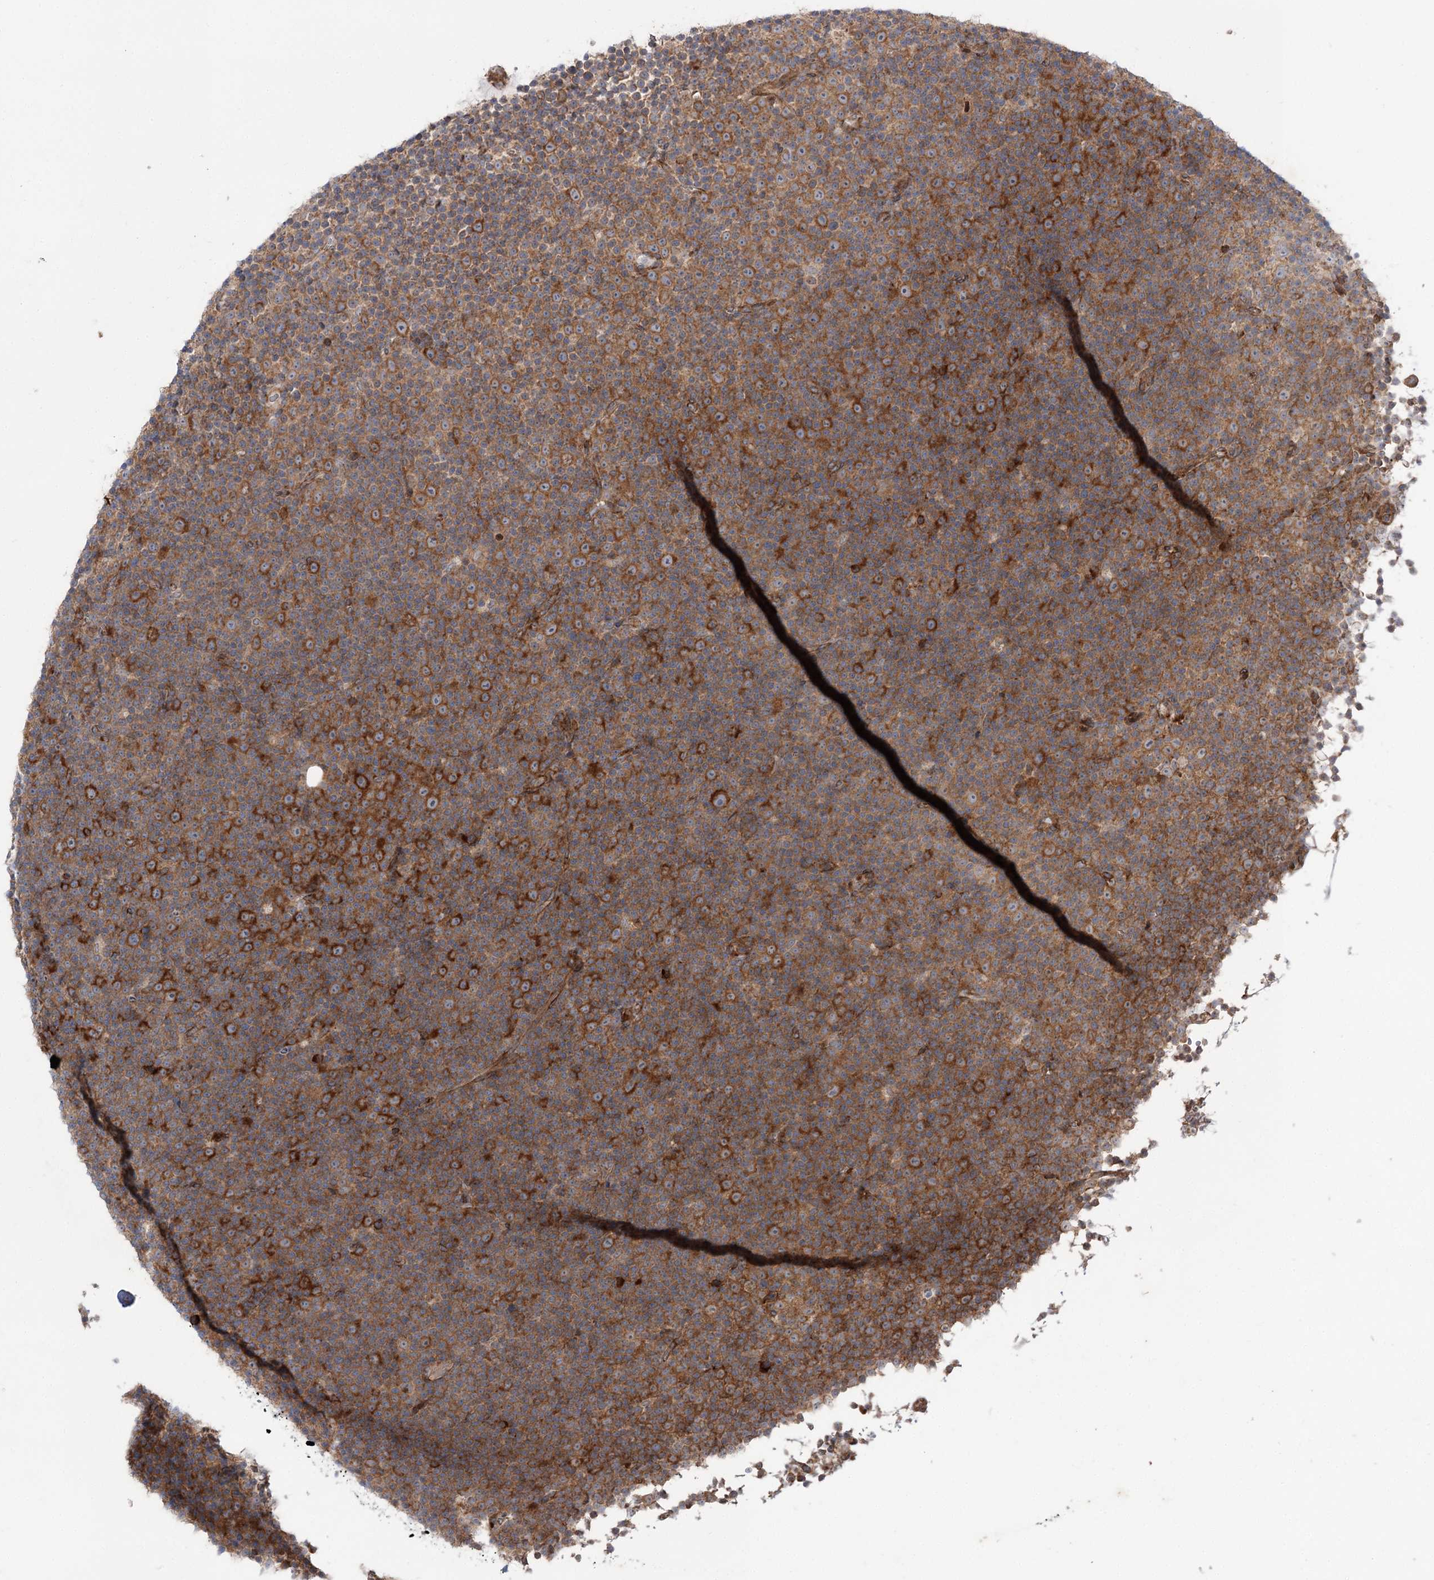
{"staining": {"intensity": "strong", "quantity": ">75%", "location": "cytoplasmic/membranous"}, "tissue": "lymphoma", "cell_type": "Tumor cells", "image_type": "cancer", "snomed": [{"axis": "morphology", "description": "Malignant lymphoma, non-Hodgkin's type, Low grade"}, {"axis": "topography", "description": "Lymph node"}], "caption": "Immunohistochemistry (DAB (3,3'-diaminobenzidine)) staining of low-grade malignant lymphoma, non-Hodgkin's type displays strong cytoplasmic/membranous protein expression in approximately >75% of tumor cells.", "gene": "VWA2", "patient": {"sex": "female", "age": 67}}